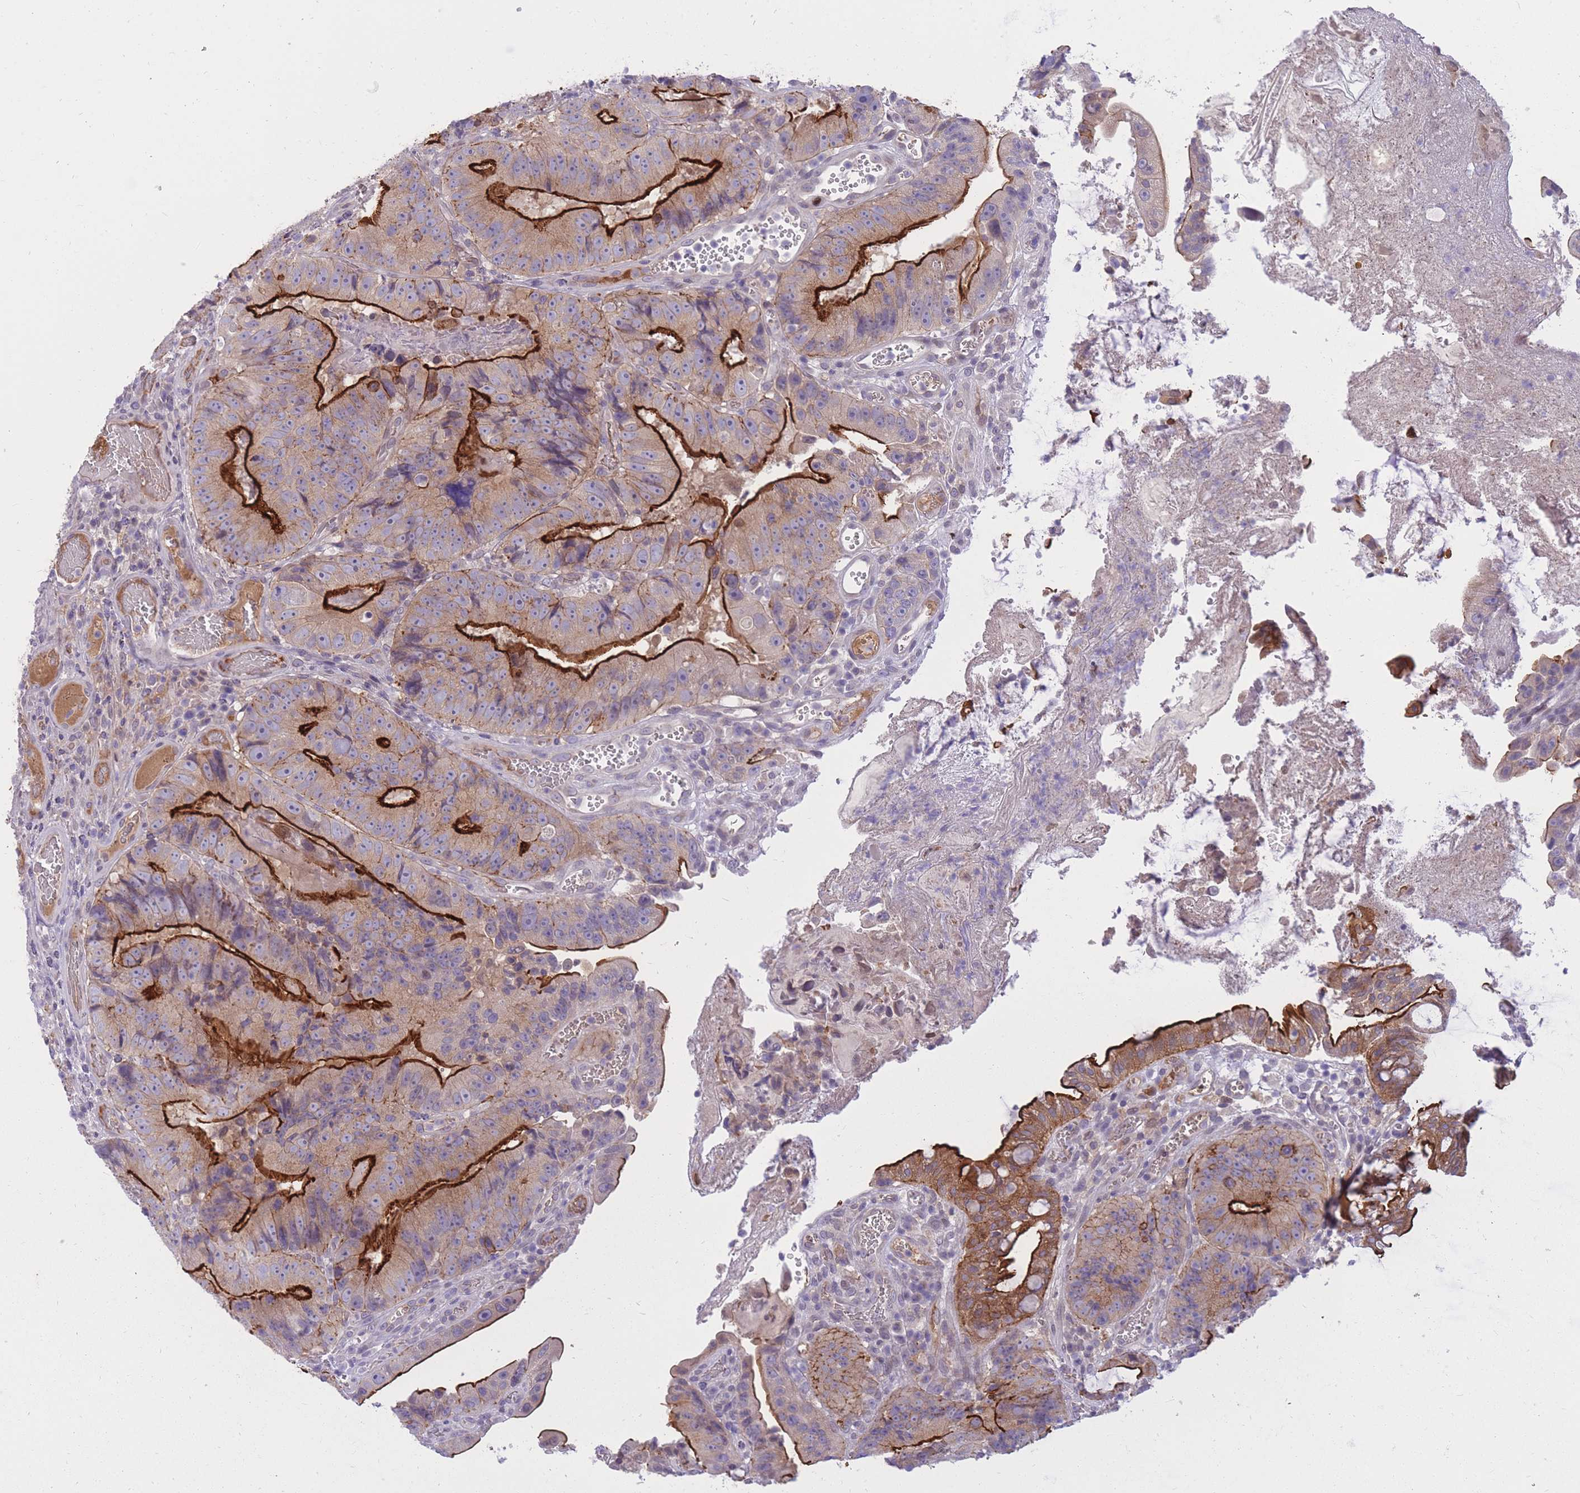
{"staining": {"intensity": "strong", "quantity": "25%-75%", "location": "cytoplasmic/membranous"}, "tissue": "colorectal cancer", "cell_type": "Tumor cells", "image_type": "cancer", "snomed": [{"axis": "morphology", "description": "Adenocarcinoma, NOS"}, {"axis": "topography", "description": "Colon"}], "caption": "IHC image of neoplastic tissue: human colorectal cancer stained using IHC demonstrates high levels of strong protein expression localized specifically in the cytoplasmic/membranous of tumor cells, appearing as a cytoplasmic/membranous brown color.", "gene": "HOOK2", "patient": {"sex": "female", "age": 86}}